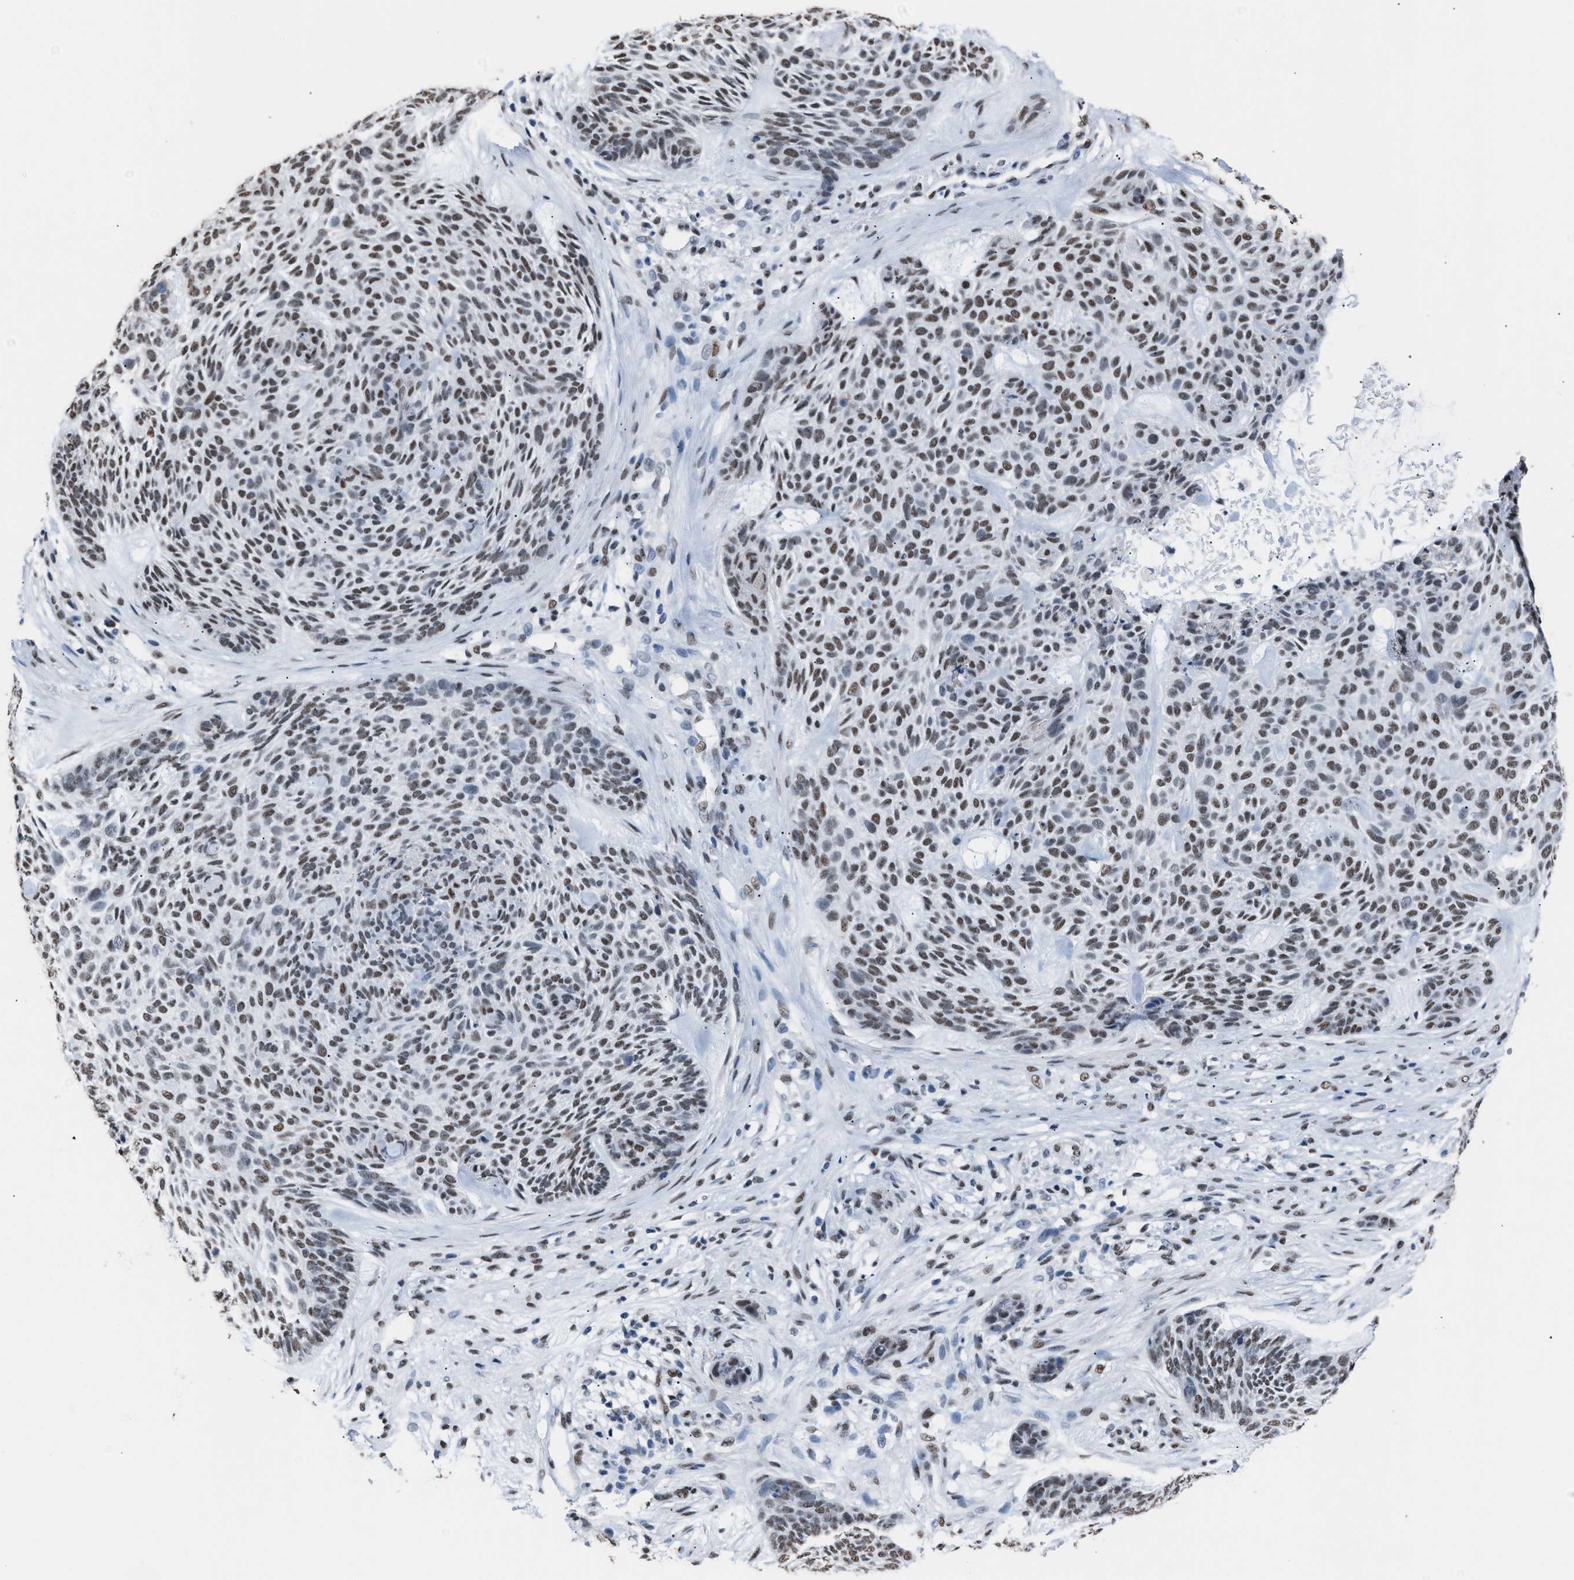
{"staining": {"intensity": "moderate", "quantity": ">75%", "location": "nuclear"}, "tissue": "skin cancer", "cell_type": "Tumor cells", "image_type": "cancer", "snomed": [{"axis": "morphology", "description": "Basal cell carcinoma"}, {"axis": "topography", "description": "Skin"}], "caption": "Skin cancer was stained to show a protein in brown. There is medium levels of moderate nuclear positivity in approximately >75% of tumor cells.", "gene": "CCAR2", "patient": {"sex": "male", "age": 55}}